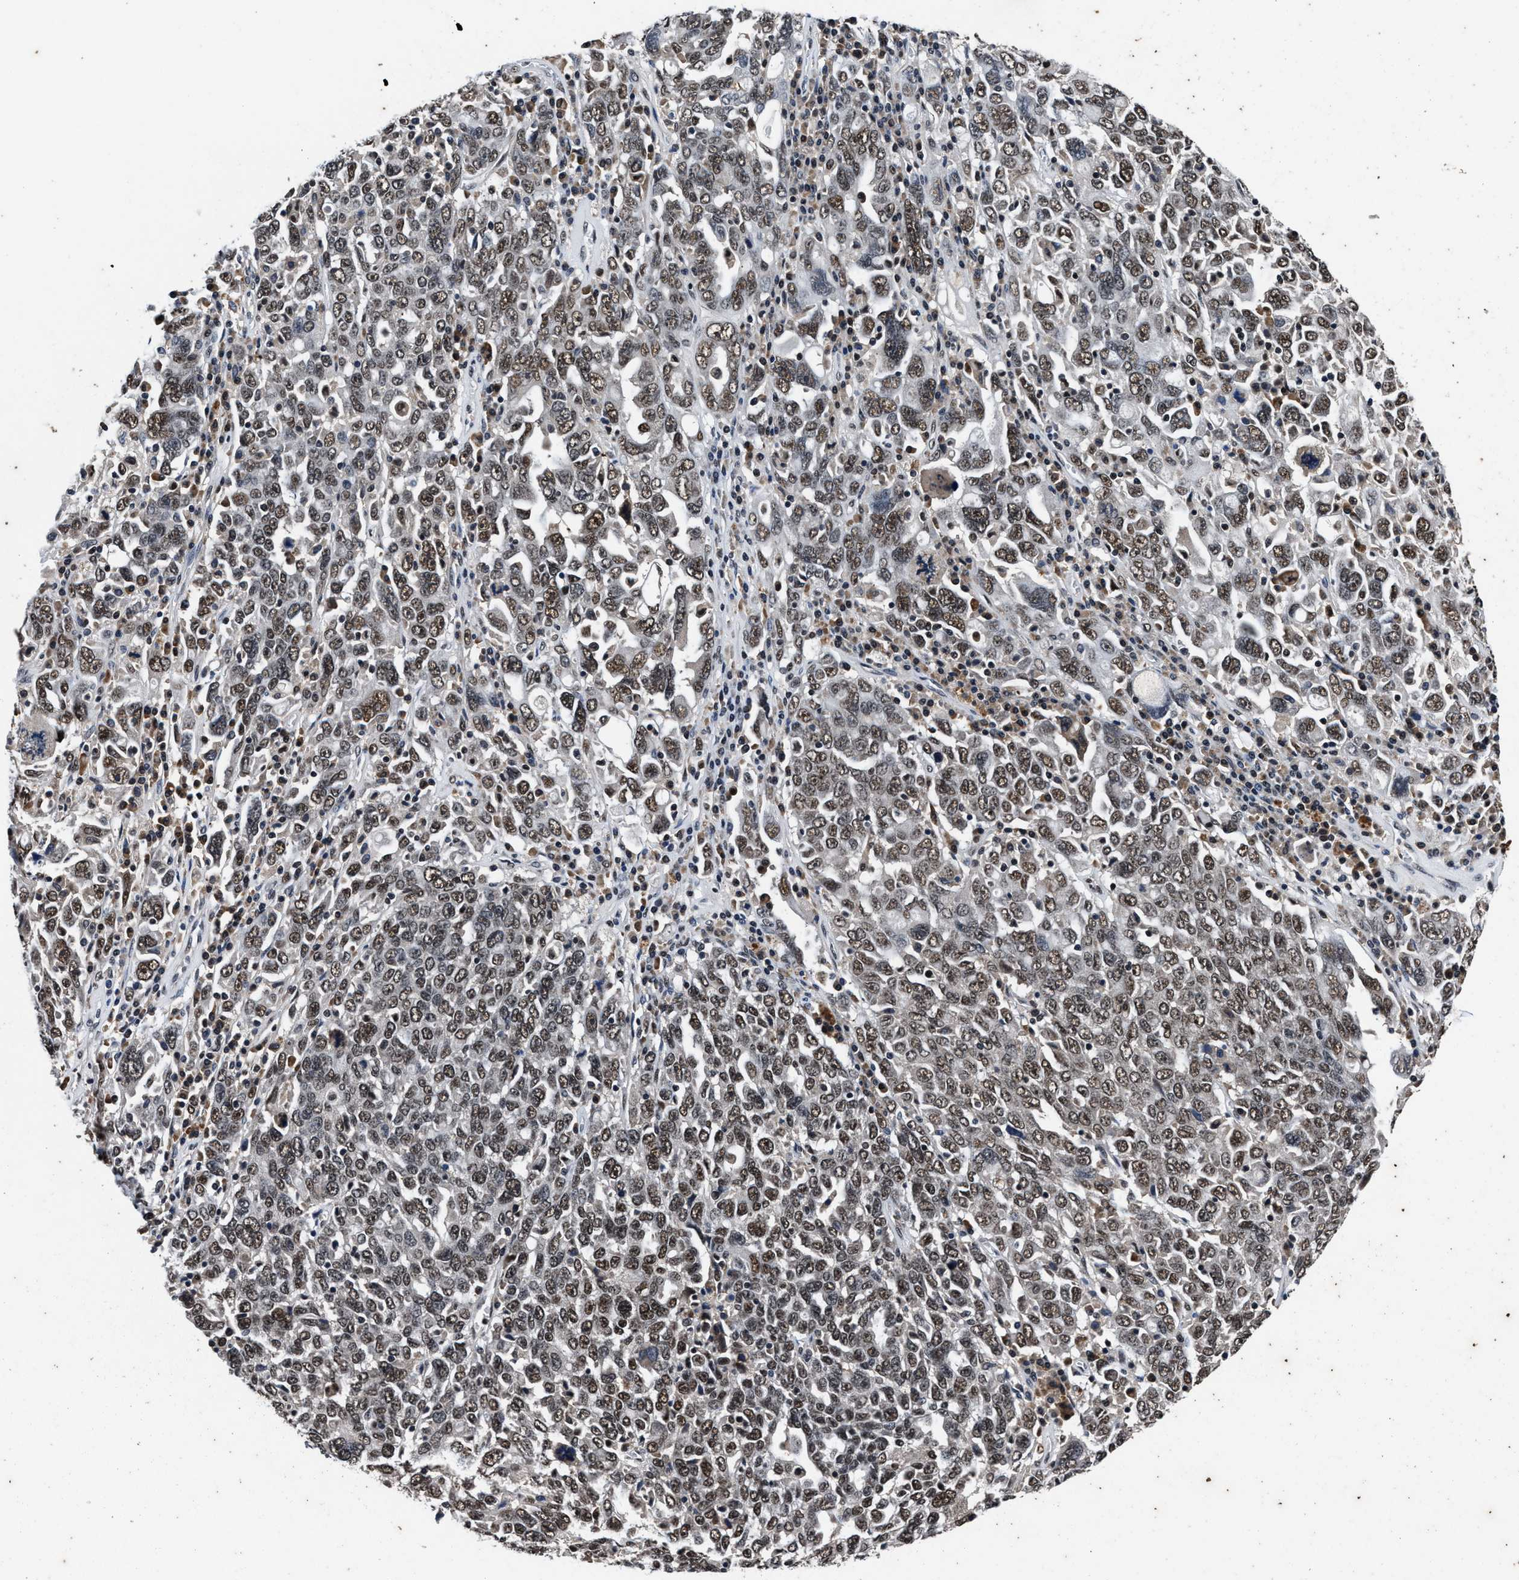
{"staining": {"intensity": "moderate", "quantity": ">75%", "location": "nuclear"}, "tissue": "ovarian cancer", "cell_type": "Tumor cells", "image_type": "cancer", "snomed": [{"axis": "morphology", "description": "Carcinoma, endometroid"}, {"axis": "topography", "description": "Ovary"}], "caption": "A high-resolution photomicrograph shows immunohistochemistry (IHC) staining of ovarian cancer, which demonstrates moderate nuclear staining in approximately >75% of tumor cells.", "gene": "USP16", "patient": {"sex": "female", "age": 62}}